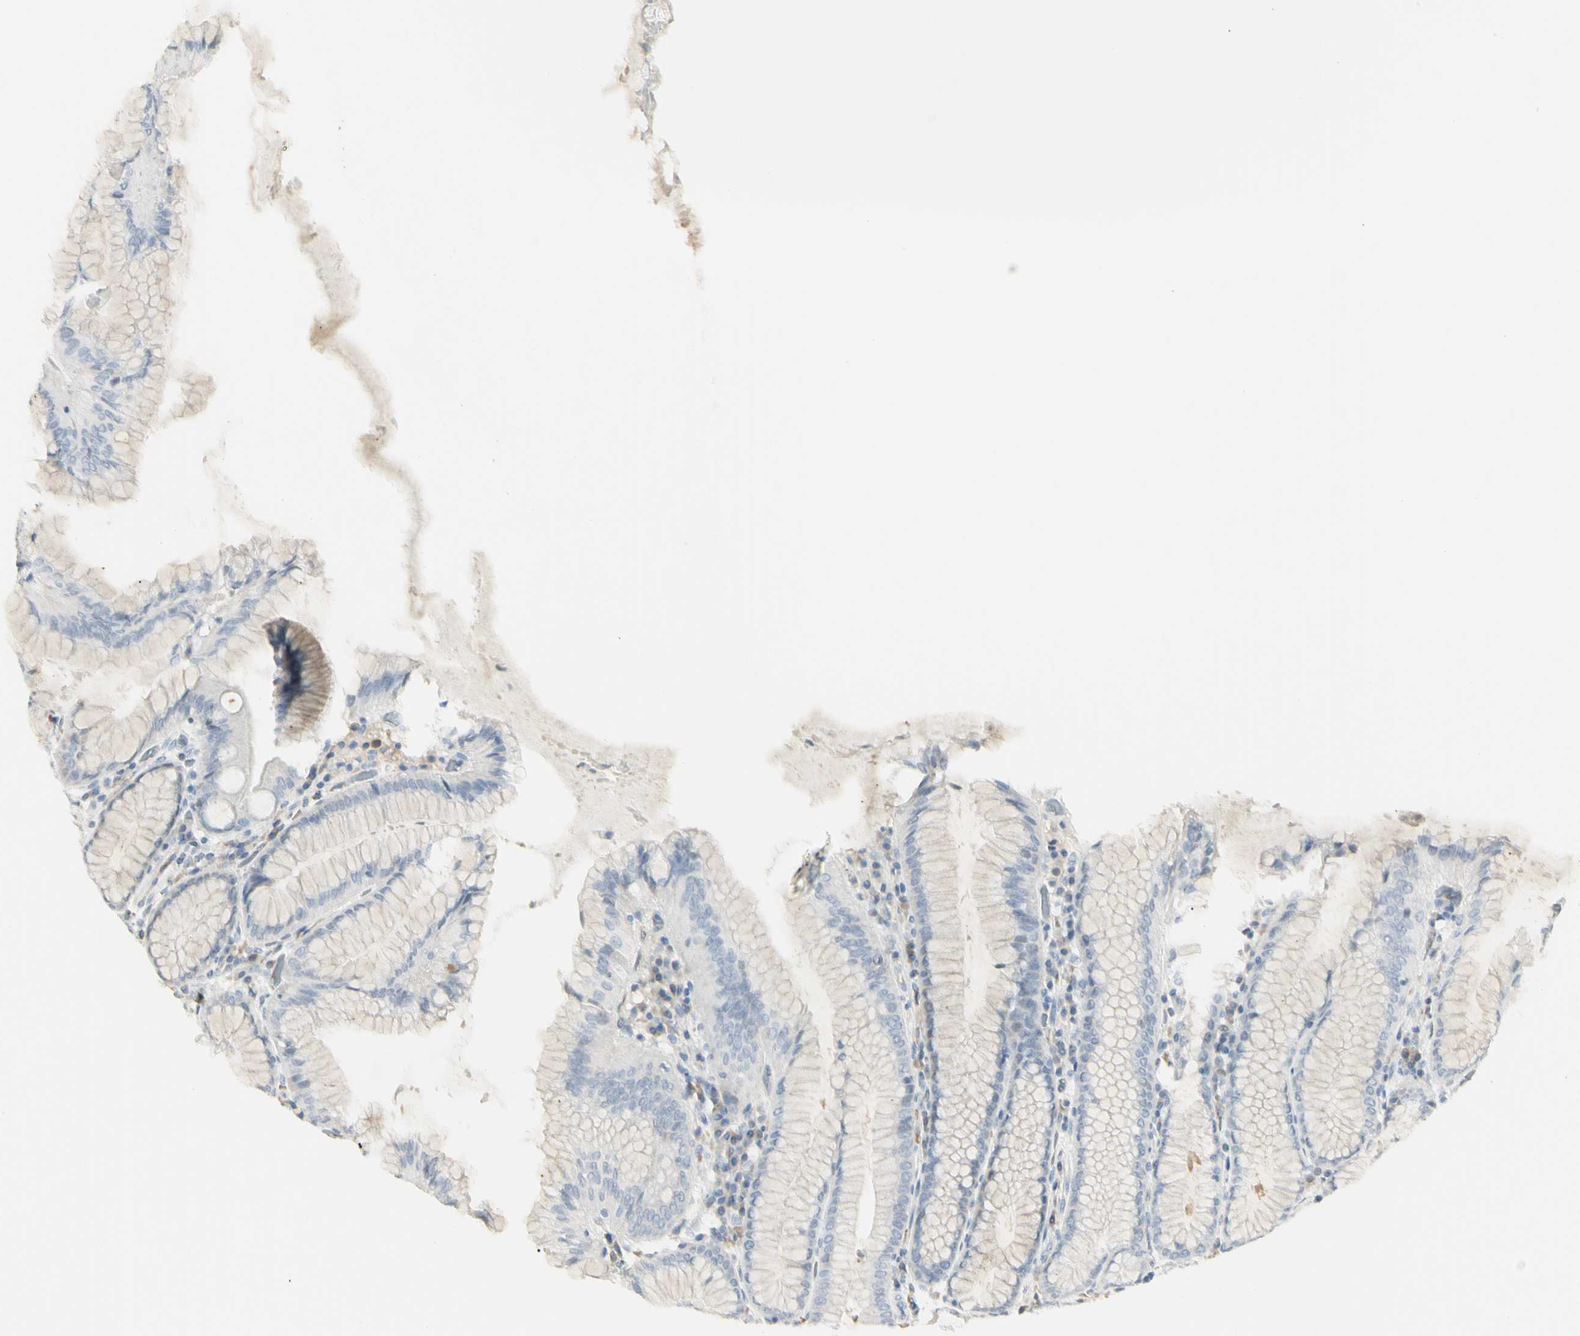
{"staining": {"intensity": "negative", "quantity": "none", "location": "none"}, "tissue": "stomach", "cell_type": "Glandular cells", "image_type": "normal", "snomed": [{"axis": "morphology", "description": "Normal tissue, NOS"}, {"axis": "topography", "description": "Stomach, lower"}], "caption": "Immunohistochemistry image of normal stomach: human stomach stained with DAB (3,3'-diaminobenzidine) reveals no significant protein positivity in glandular cells.", "gene": "PIP", "patient": {"sex": "female", "age": 76}}